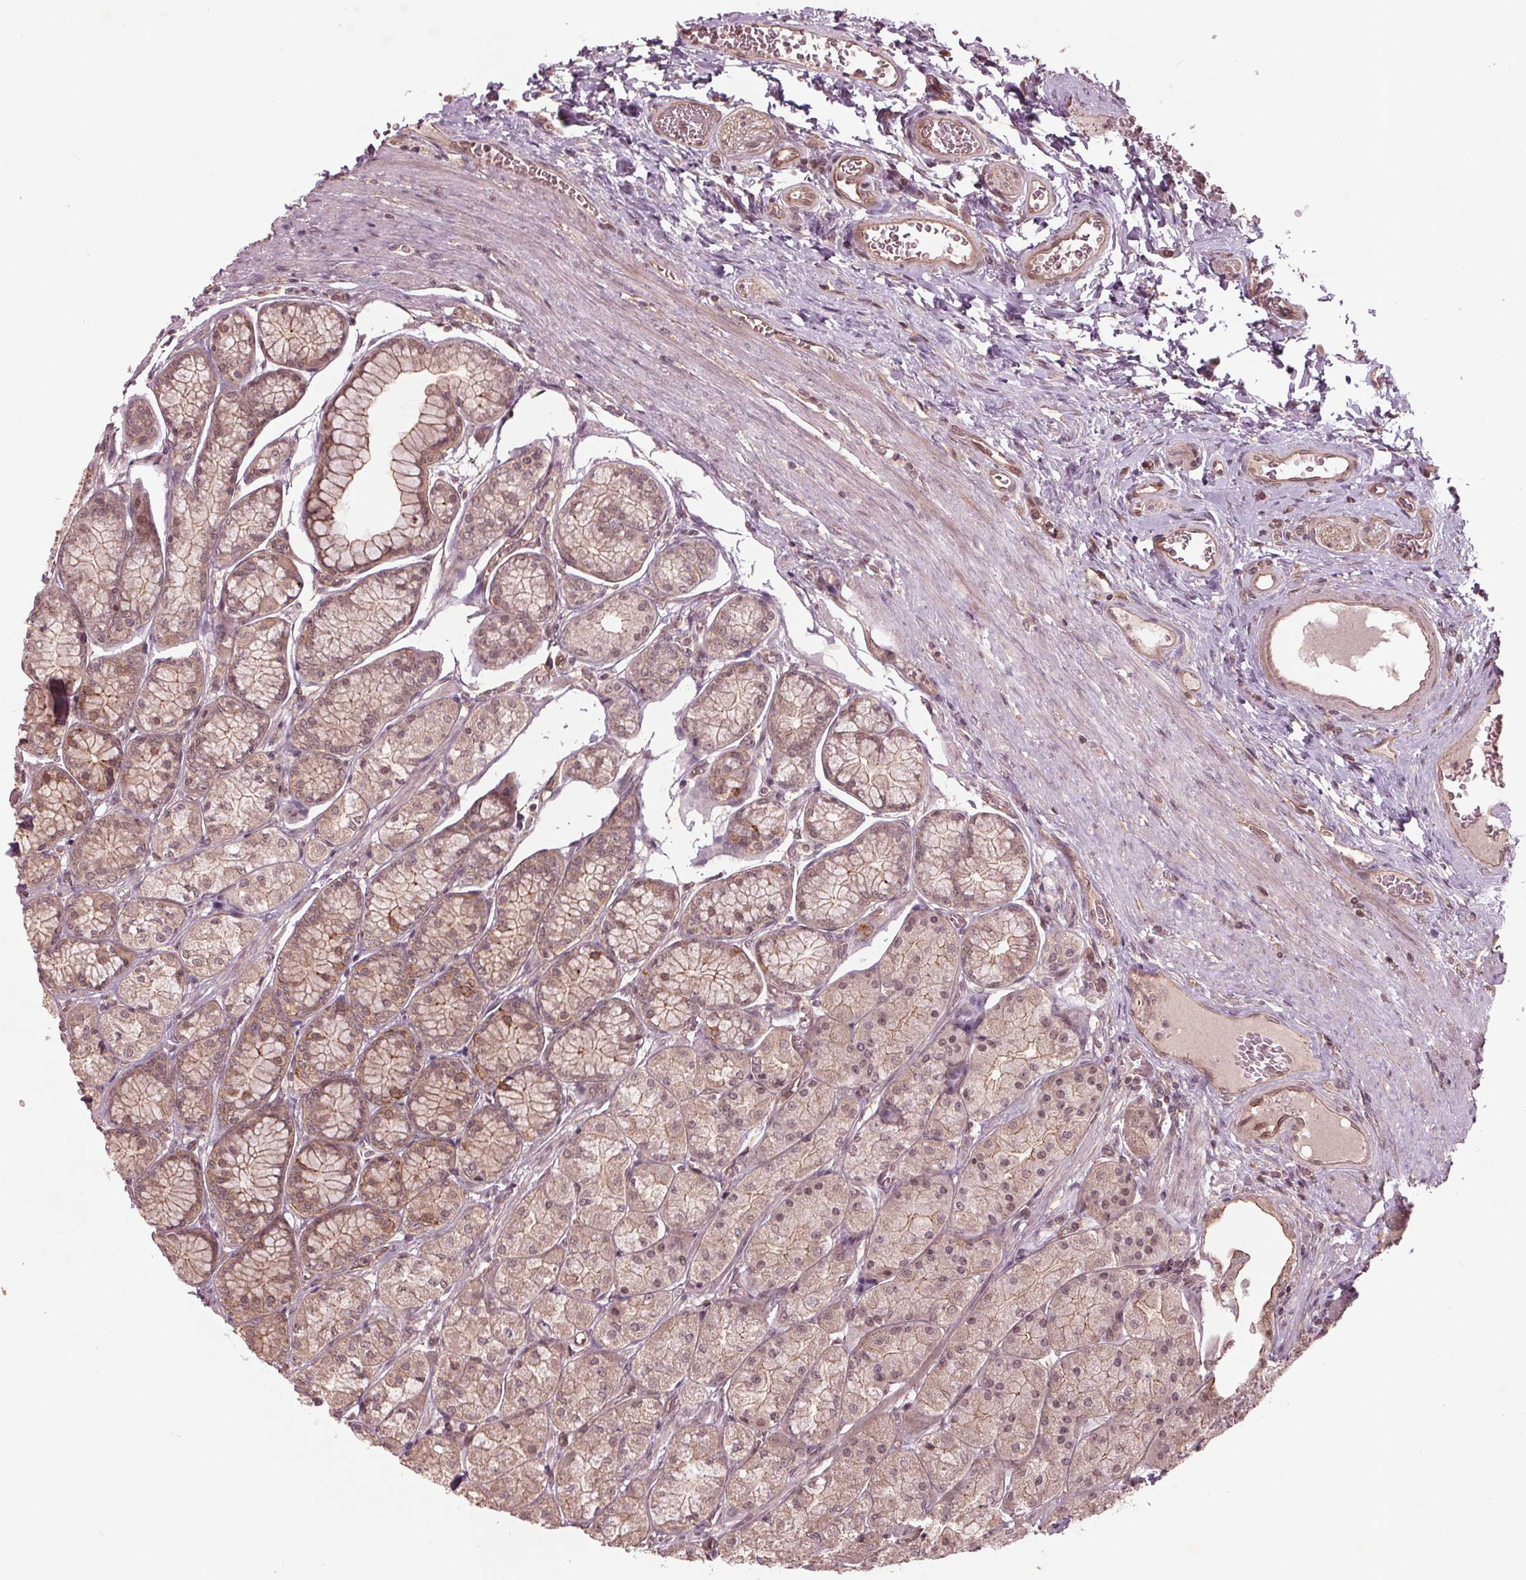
{"staining": {"intensity": "weak", "quantity": ">75%", "location": "cytoplasmic/membranous,nuclear"}, "tissue": "stomach", "cell_type": "Glandular cells", "image_type": "normal", "snomed": [{"axis": "morphology", "description": "Normal tissue, NOS"}, {"axis": "morphology", "description": "Adenocarcinoma, NOS"}, {"axis": "morphology", "description": "Adenocarcinoma, High grade"}, {"axis": "topography", "description": "Stomach, upper"}, {"axis": "topography", "description": "Stomach"}], "caption": "An IHC micrograph of normal tissue is shown. Protein staining in brown shows weak cytoplasmic/membranous,nuclear positivity in stomach within glandular cells.", "gene": "BTBD1", "patient": {"sex": "female", "age": 65}}